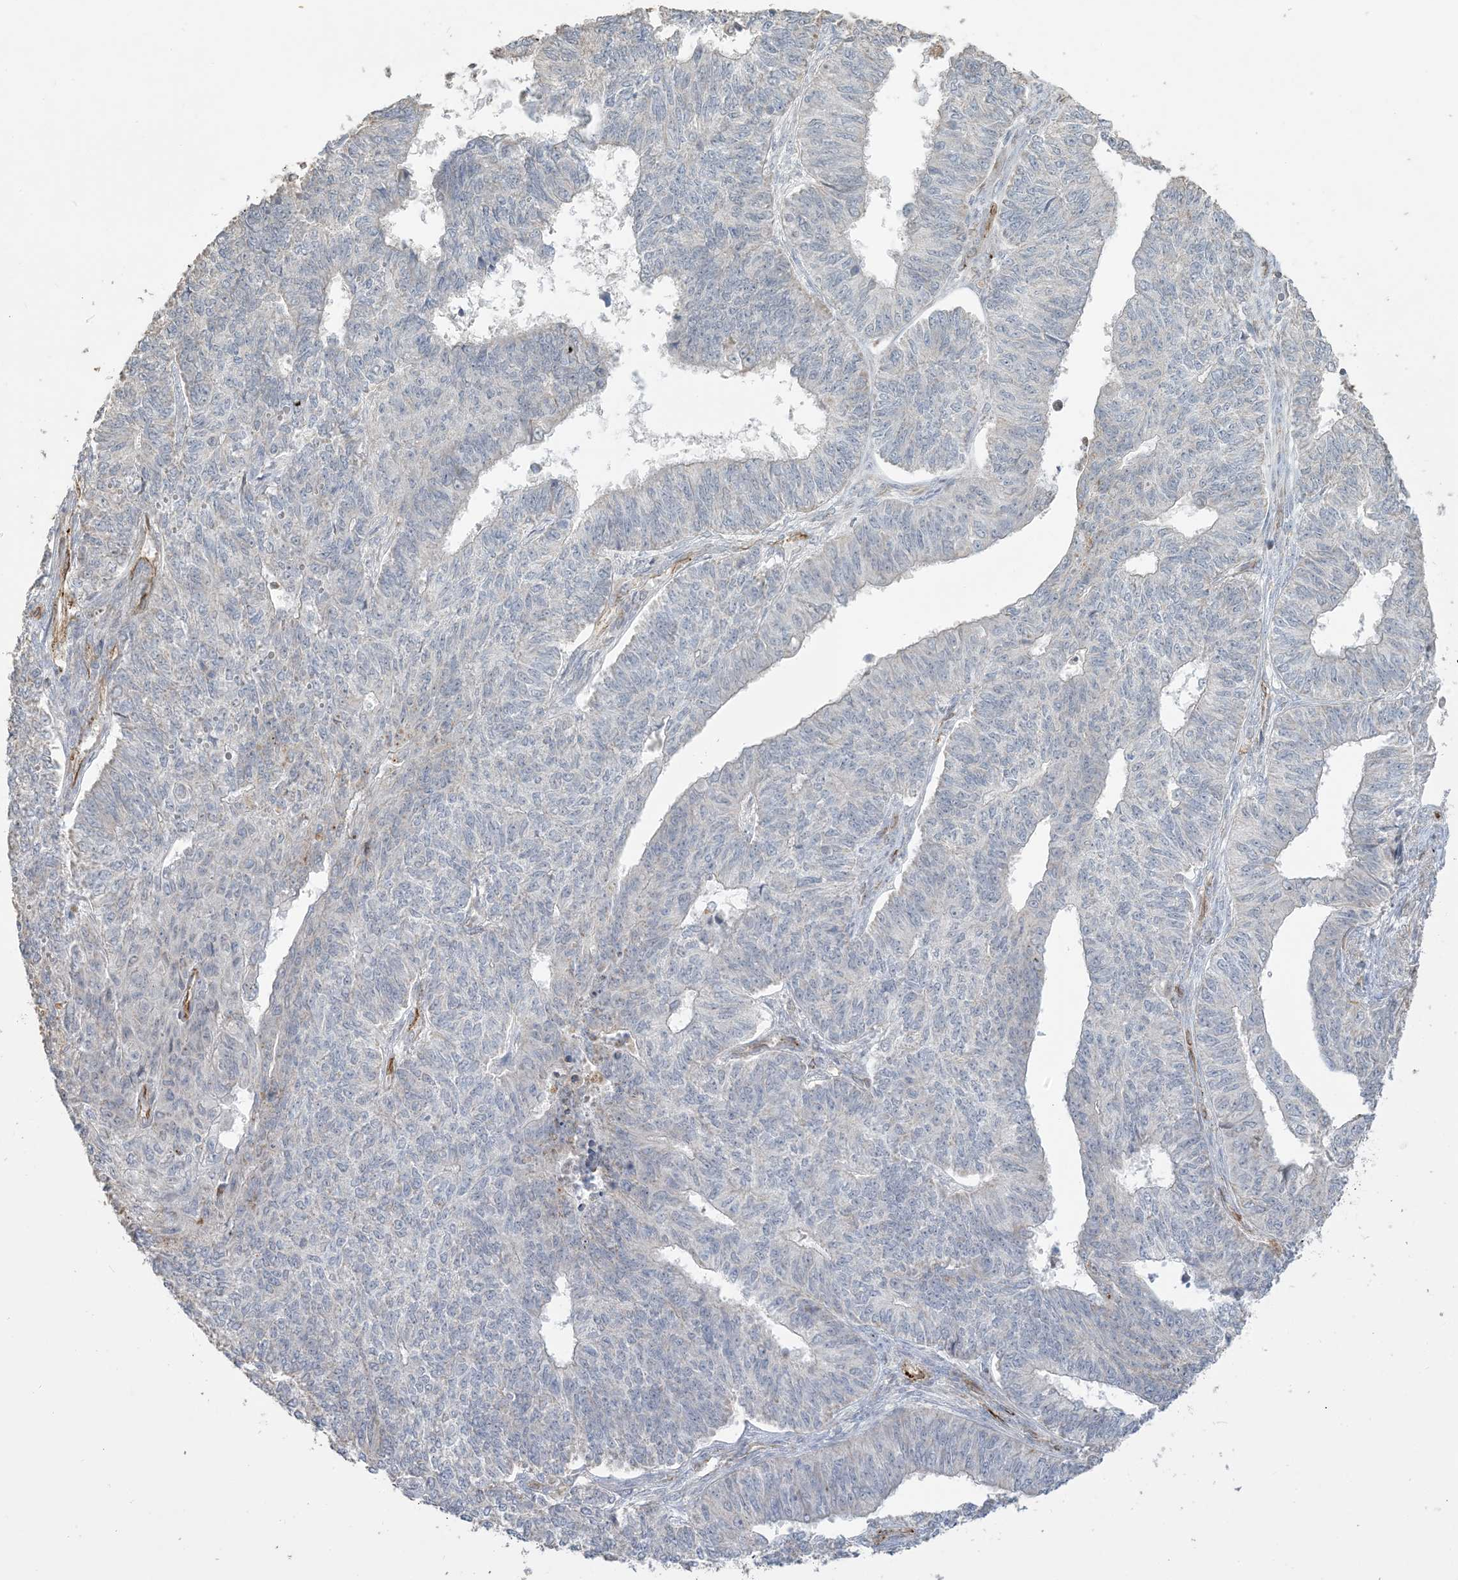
{"staining": {"intensity": "negative", "quantity": "none", "location": "none"}, "tissue": "endometrial cancer", "cell_type": "Tumor cells", "image_type": "cancer", "snomed": [{"axis": "morphology", "description": "Adenocarcinoma, NOS"}, {"axis": "topography", "description": "Endometrium"}], "caption": "This photomicrograph is of endometrial cancer stained with immunohistochemistry to label a protein in brown with the nuclei are counter-stained blue. There is no expression in tumor cells.", "gene": "AGA", "patient": {"sex": "female", "age": 32}}